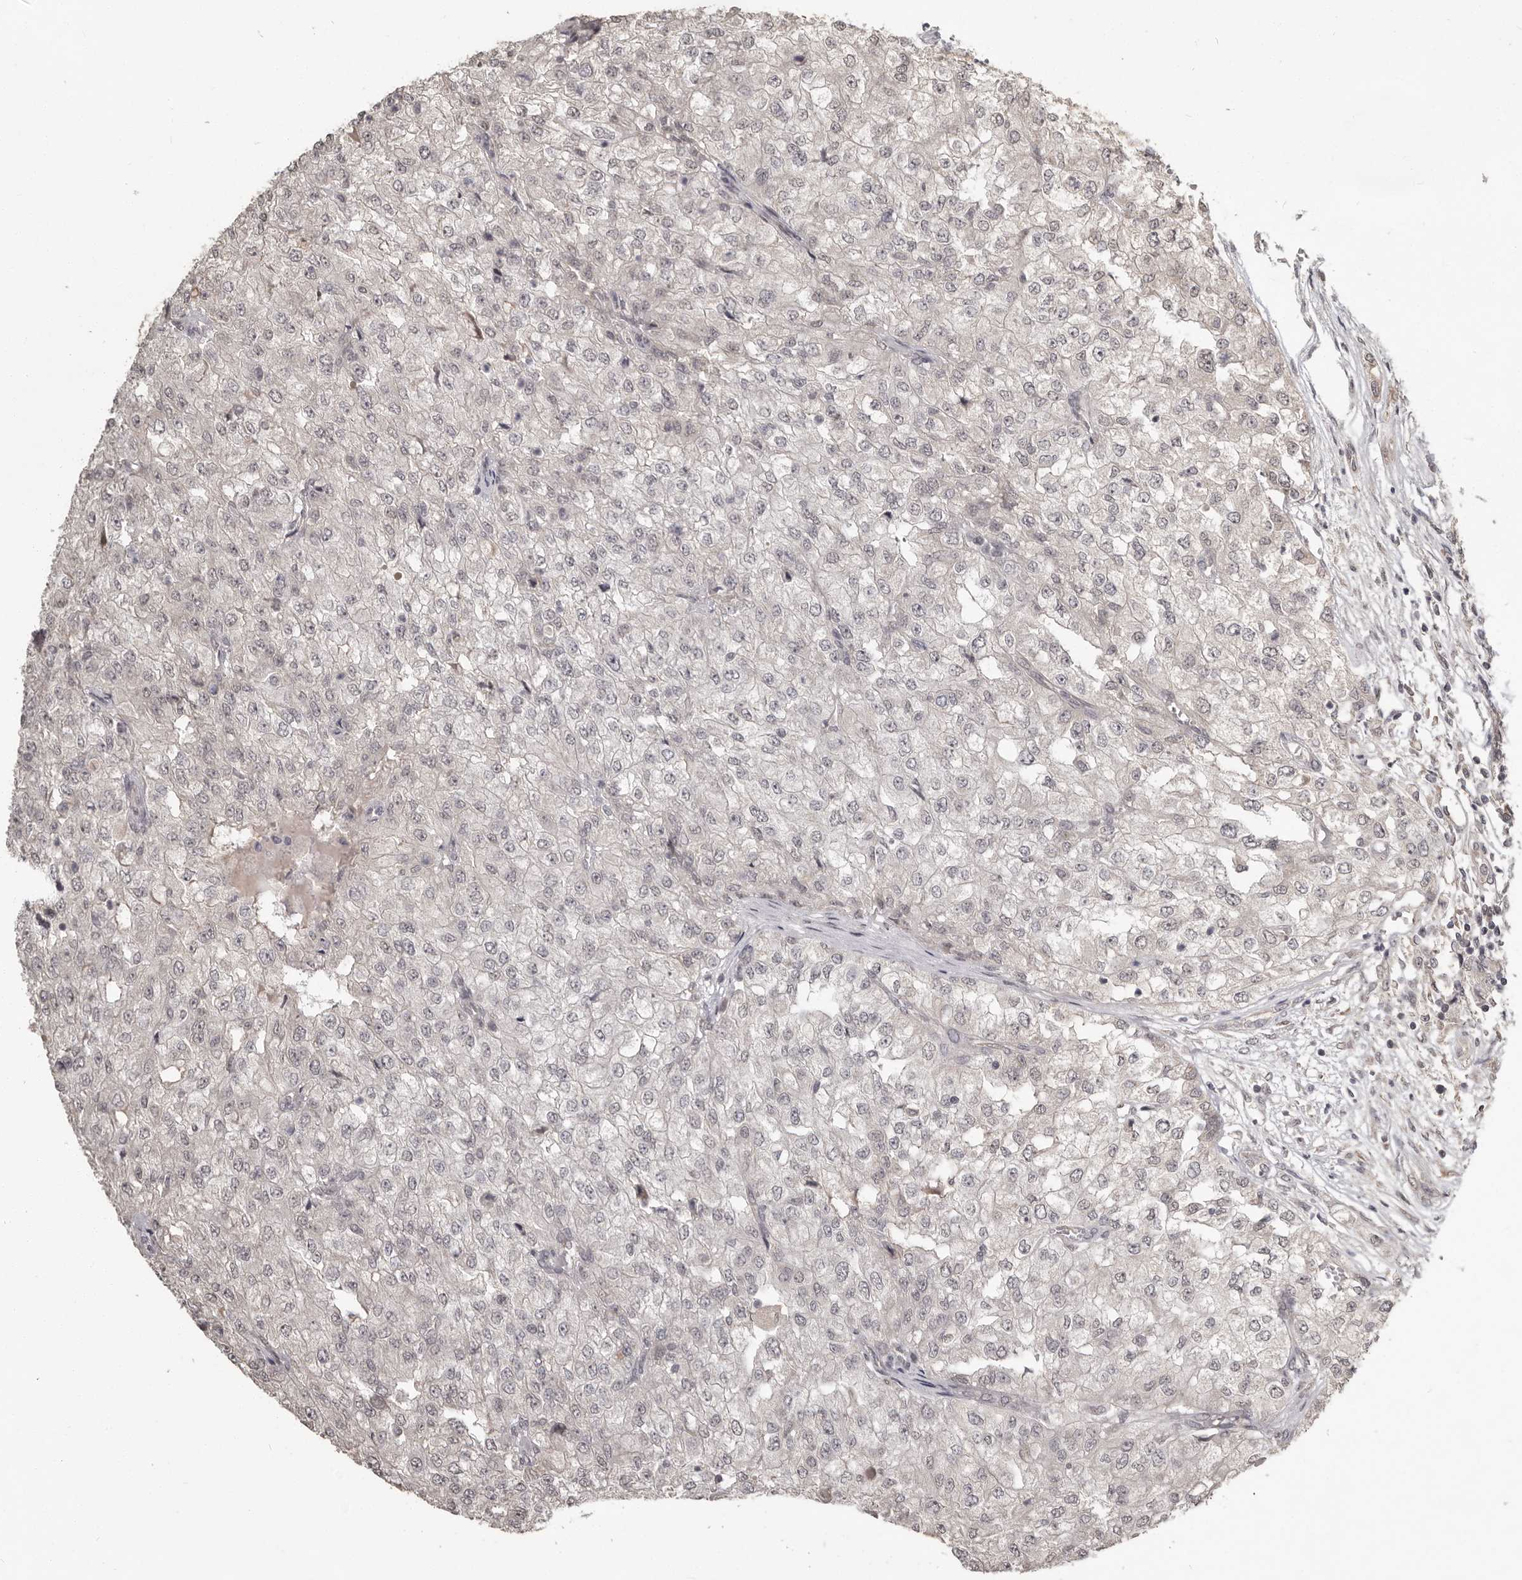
{"staining": {"intensity": "weak", "quantity": "<25%", "location": "nuclear"}, "tissue": "renal cancer", "cell_type": "Tumor cells", "image_type": "cancer", "snomed": [{"axis": "morphology", "description": "Adenocarcinoma, NOS"}, {"axis": "topography", "description": "Kidney"}], "caption": "Adenocarcinoma (renal) was stained to show a protein in brown. There is no significant positivity in tumor cells.", "gene": "ZFP14", "patient": {"sex": "female", "age": 54}}